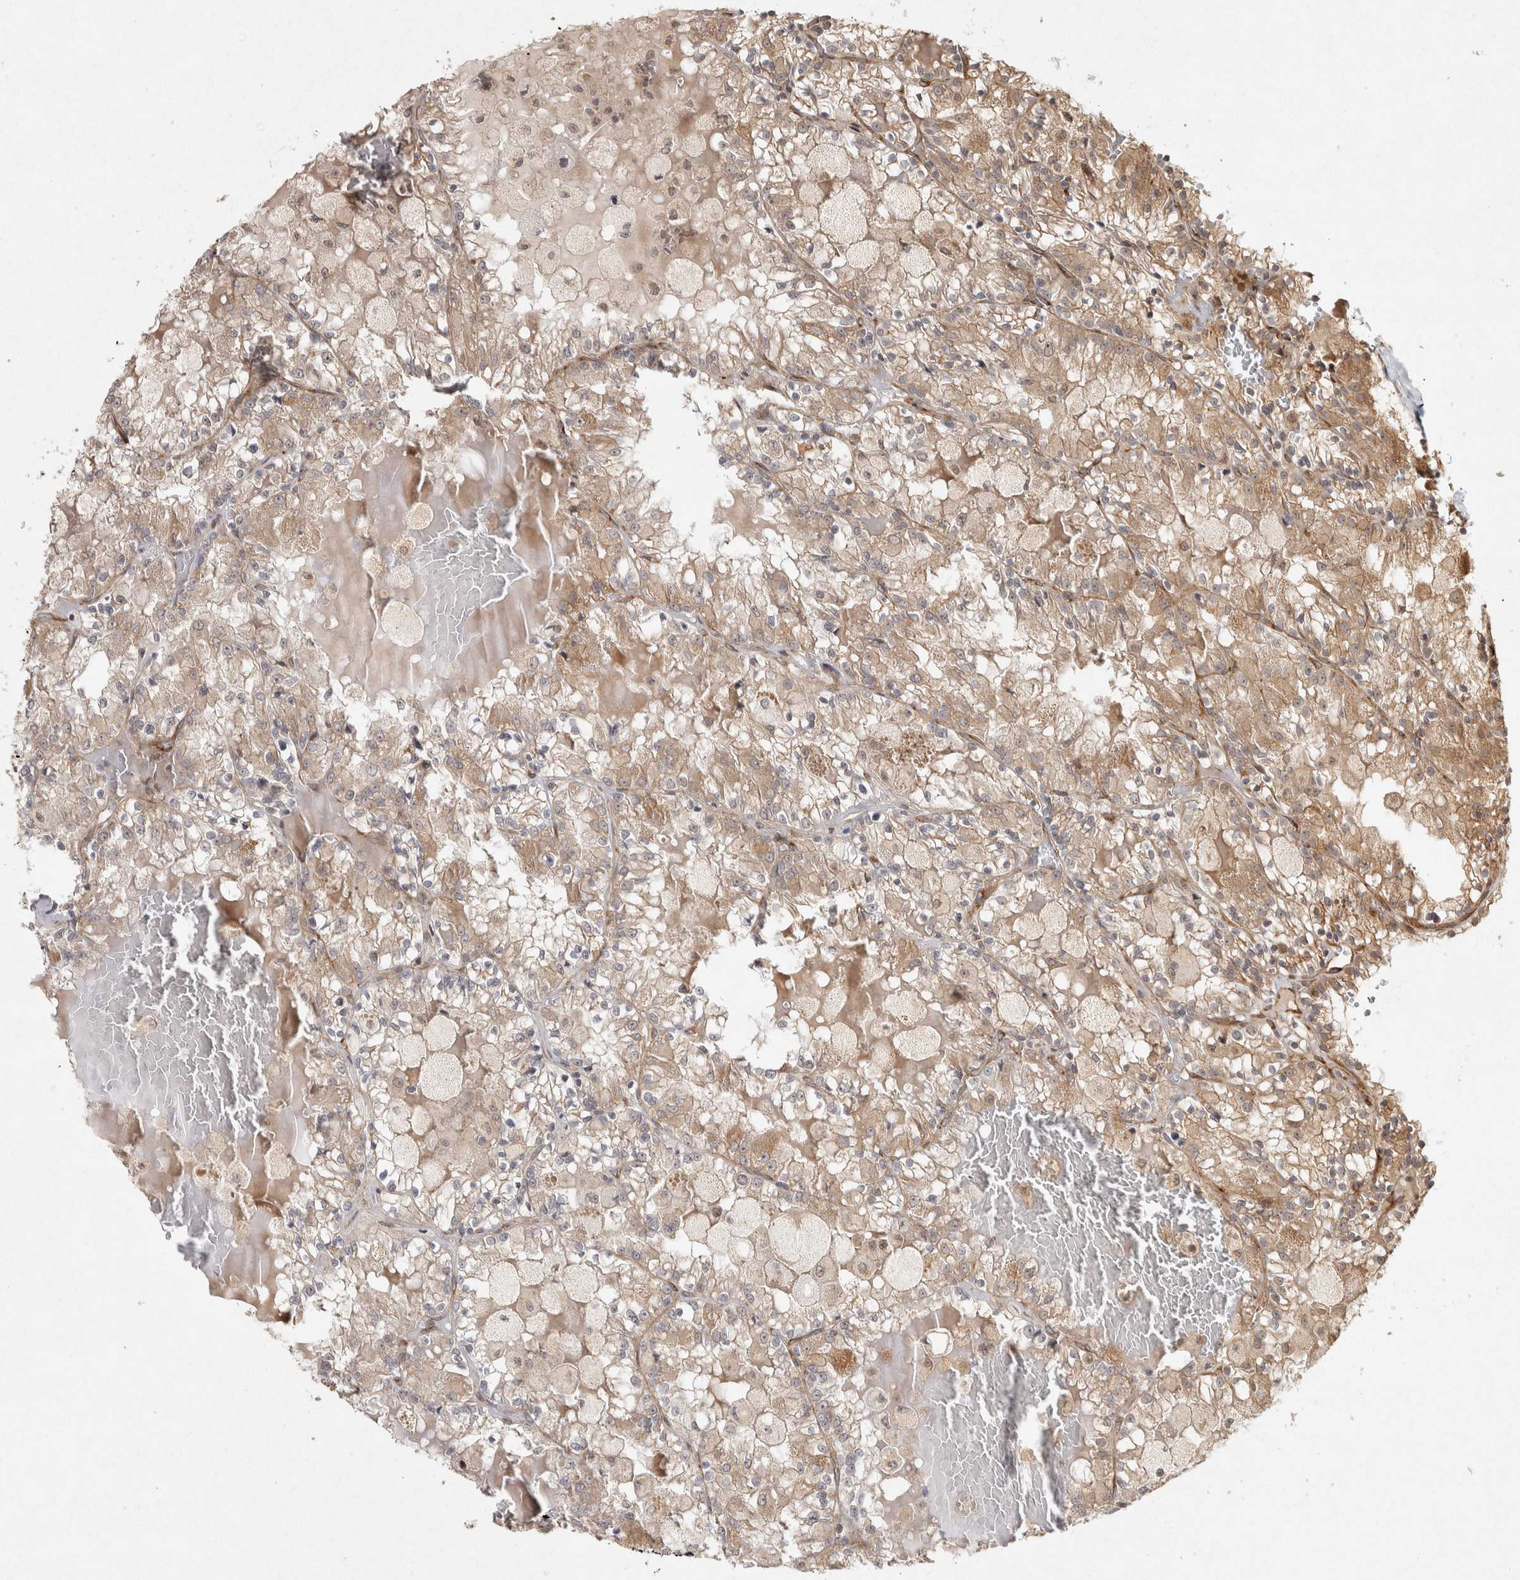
{"staining": {"intensity": "weak", "quantity": ">75%", "location": "cytoplasmic/membranous"}, "tissue": "renal cancer", "cell_type": "Tumor cells", "image_type": "cancer", "snomed": [{"axis": "morphology", "description": "Adenocarcinoma, NOS"}, {"axis": "topography", "description": "Kidney"}], "caption": "Brown immunohistochemical staining in human renal cancer demonstrates weak cytoplasmic/membranous expression in about >75% of tumor cells. Using DAB (3,3'-diaminobenzidine) (brown) and hematoxylin (blue) stains, captured at high magnification using brightfield microscopy.", "gene": "CAMSAP2", "patient": {"sex": "female", "age": 56}}